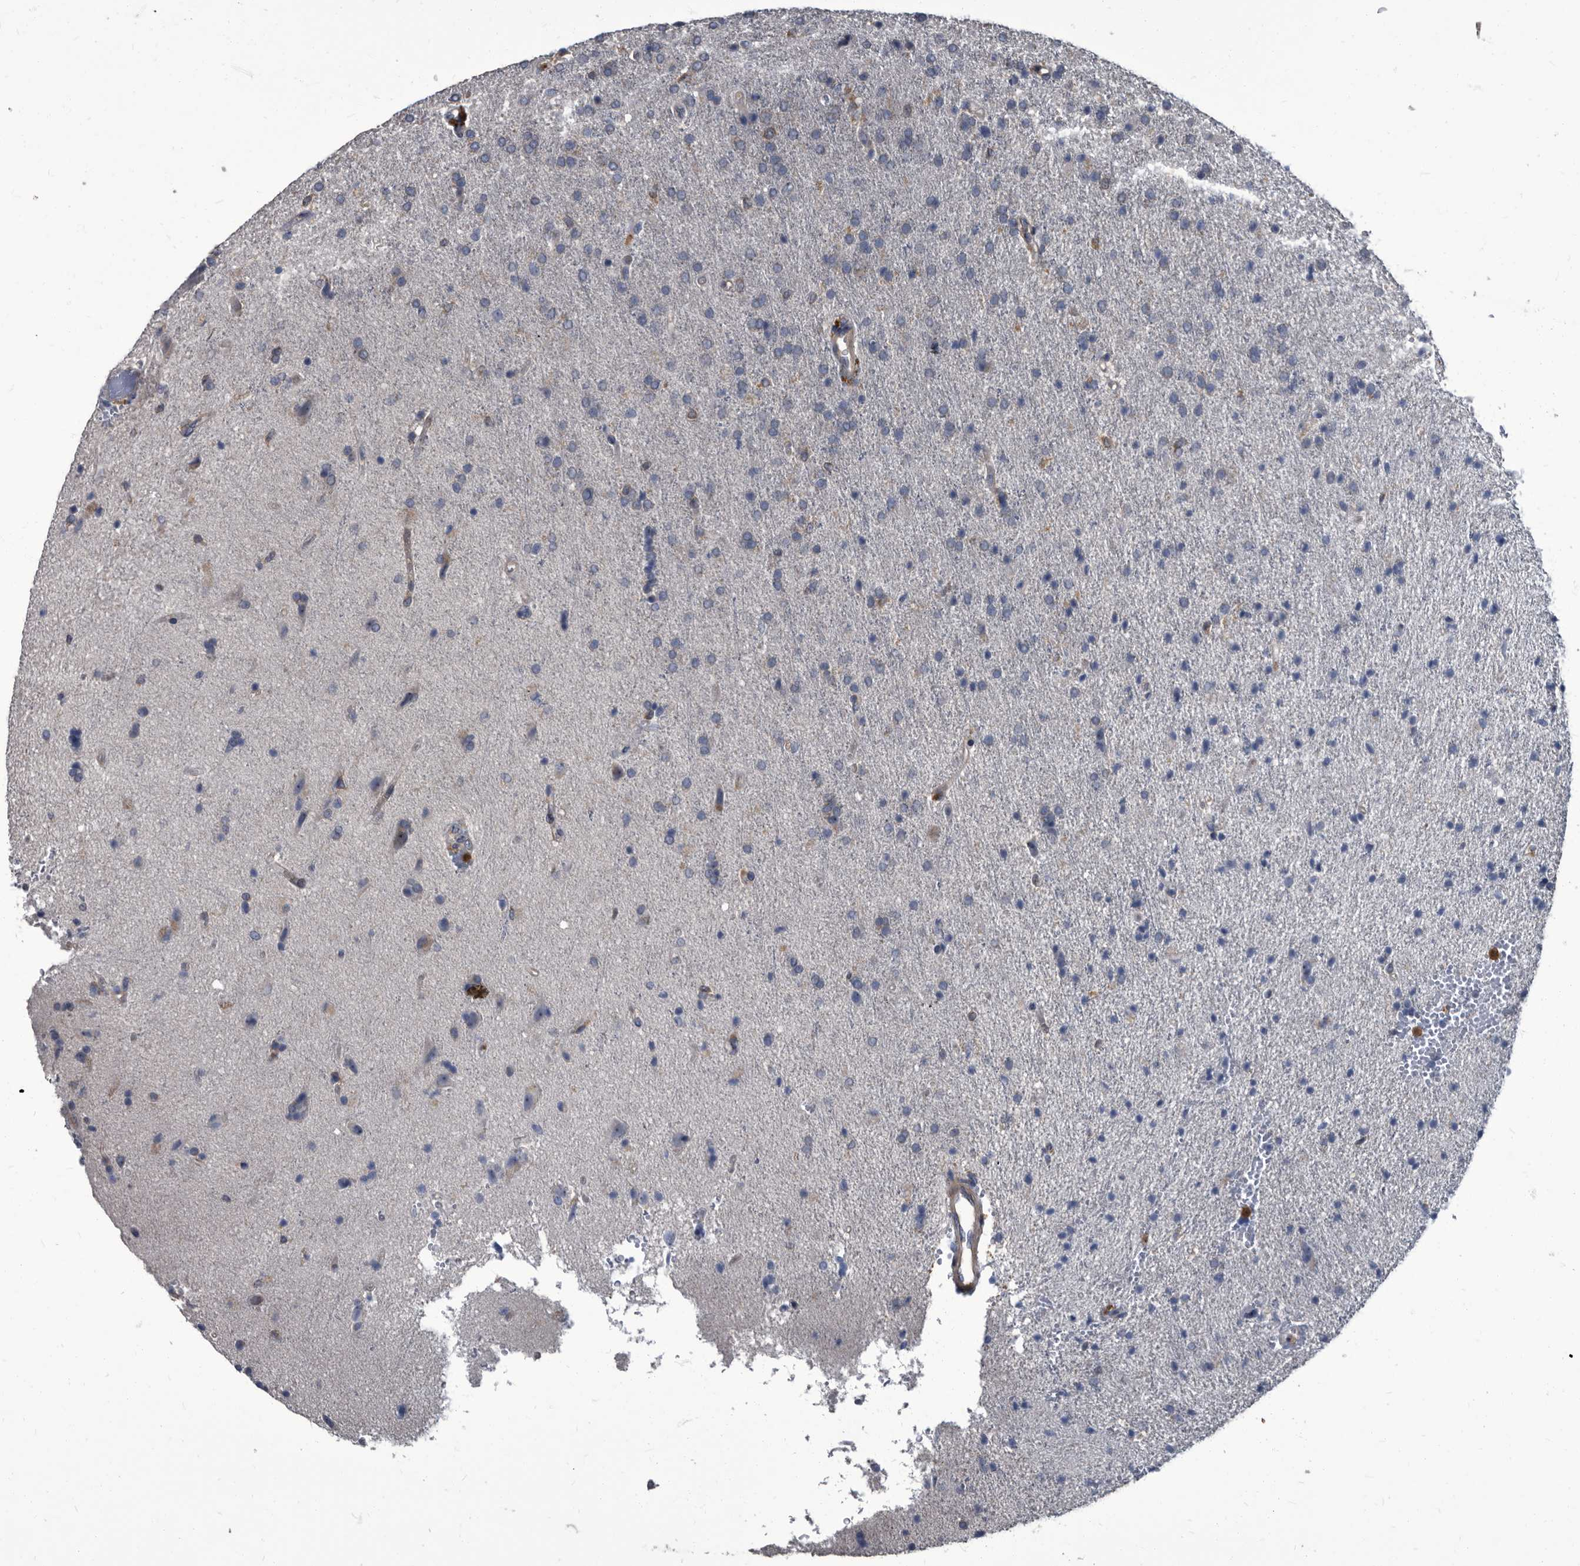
{"staining": {"intensity": "weak", "quantity": "<25%", "location": "cytoplasmic/membranous"}, "tissue": "glioma", "cell_type": "Tumor cells", "image_type": "cancer", "snomed": [{"axis": "morphology", "description": "Glioma, malignant, High grade"}, {"axis": "topography", "description": "Brain"}], "caption": "IHC micrograph of malignant glioma (high-grade) stained for a protein (brown), which demonstrates no positivity in tumor cells.", "gene": "CDV3", "patient": {"sex": "male", "age": 72}}